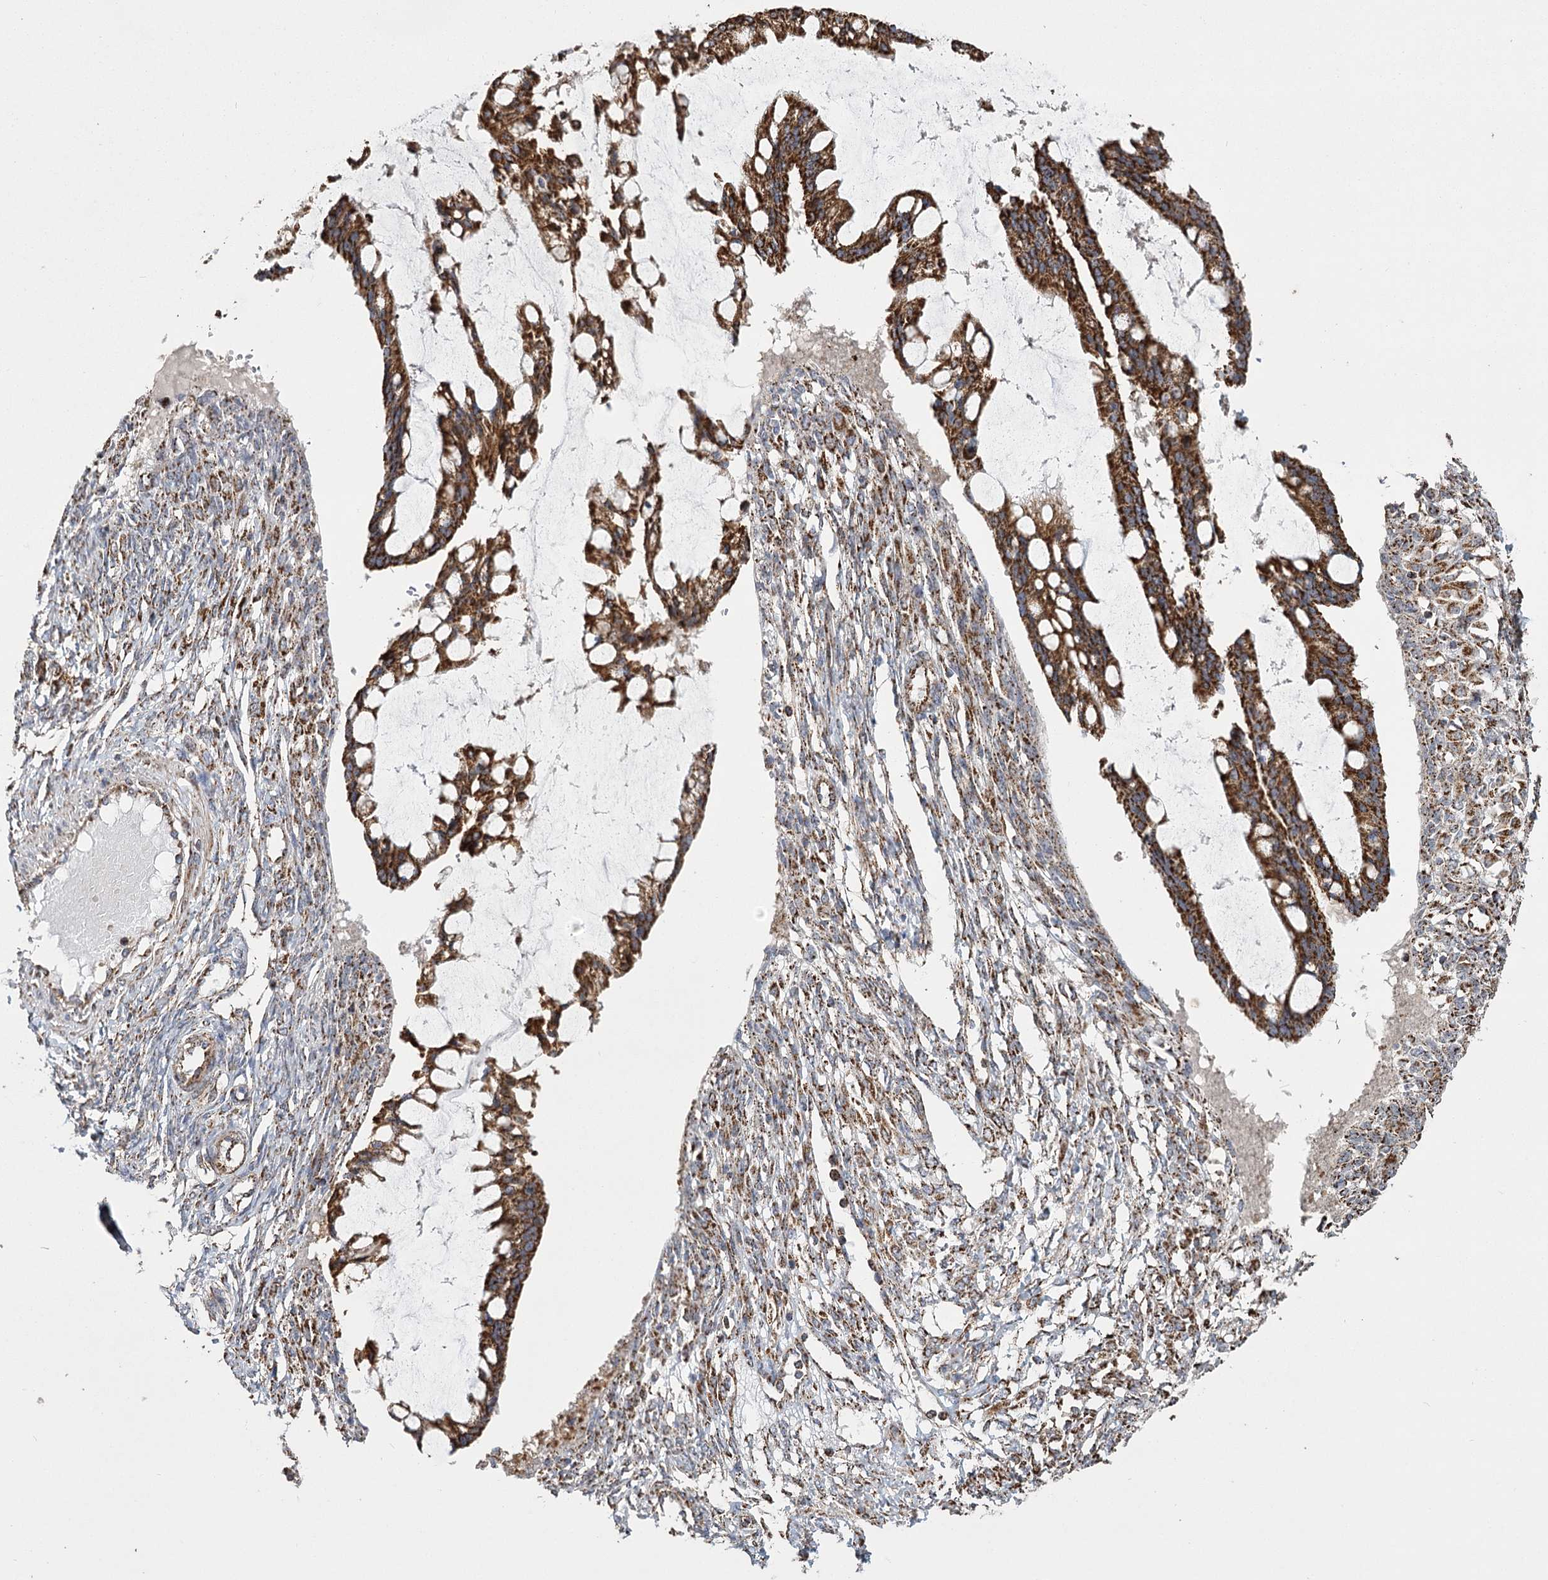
{"staining": {"intensity": "strong", "quantity": ">75%", "location": "cytoplasmic/membranous"}, "tissue": "ovarian cancer", "cell_type": "Tumor cells", "image_type": "cancer", "snomed": [{"axis": "morphology", "description": "Cystadenocarcinoma, mucinous, NOS"}, {"axis": "topography", "description": "Ovary"}], "caption": "Ovarian cancer (mucinous cystadenocarcinoma) stained with a brown dye exhibits strong cytoplasmic/membranous positive staining in approximately >75% of tumor cells.", "gene": "RANBP3L", "patient": {"sex": "female", "age": 73}}